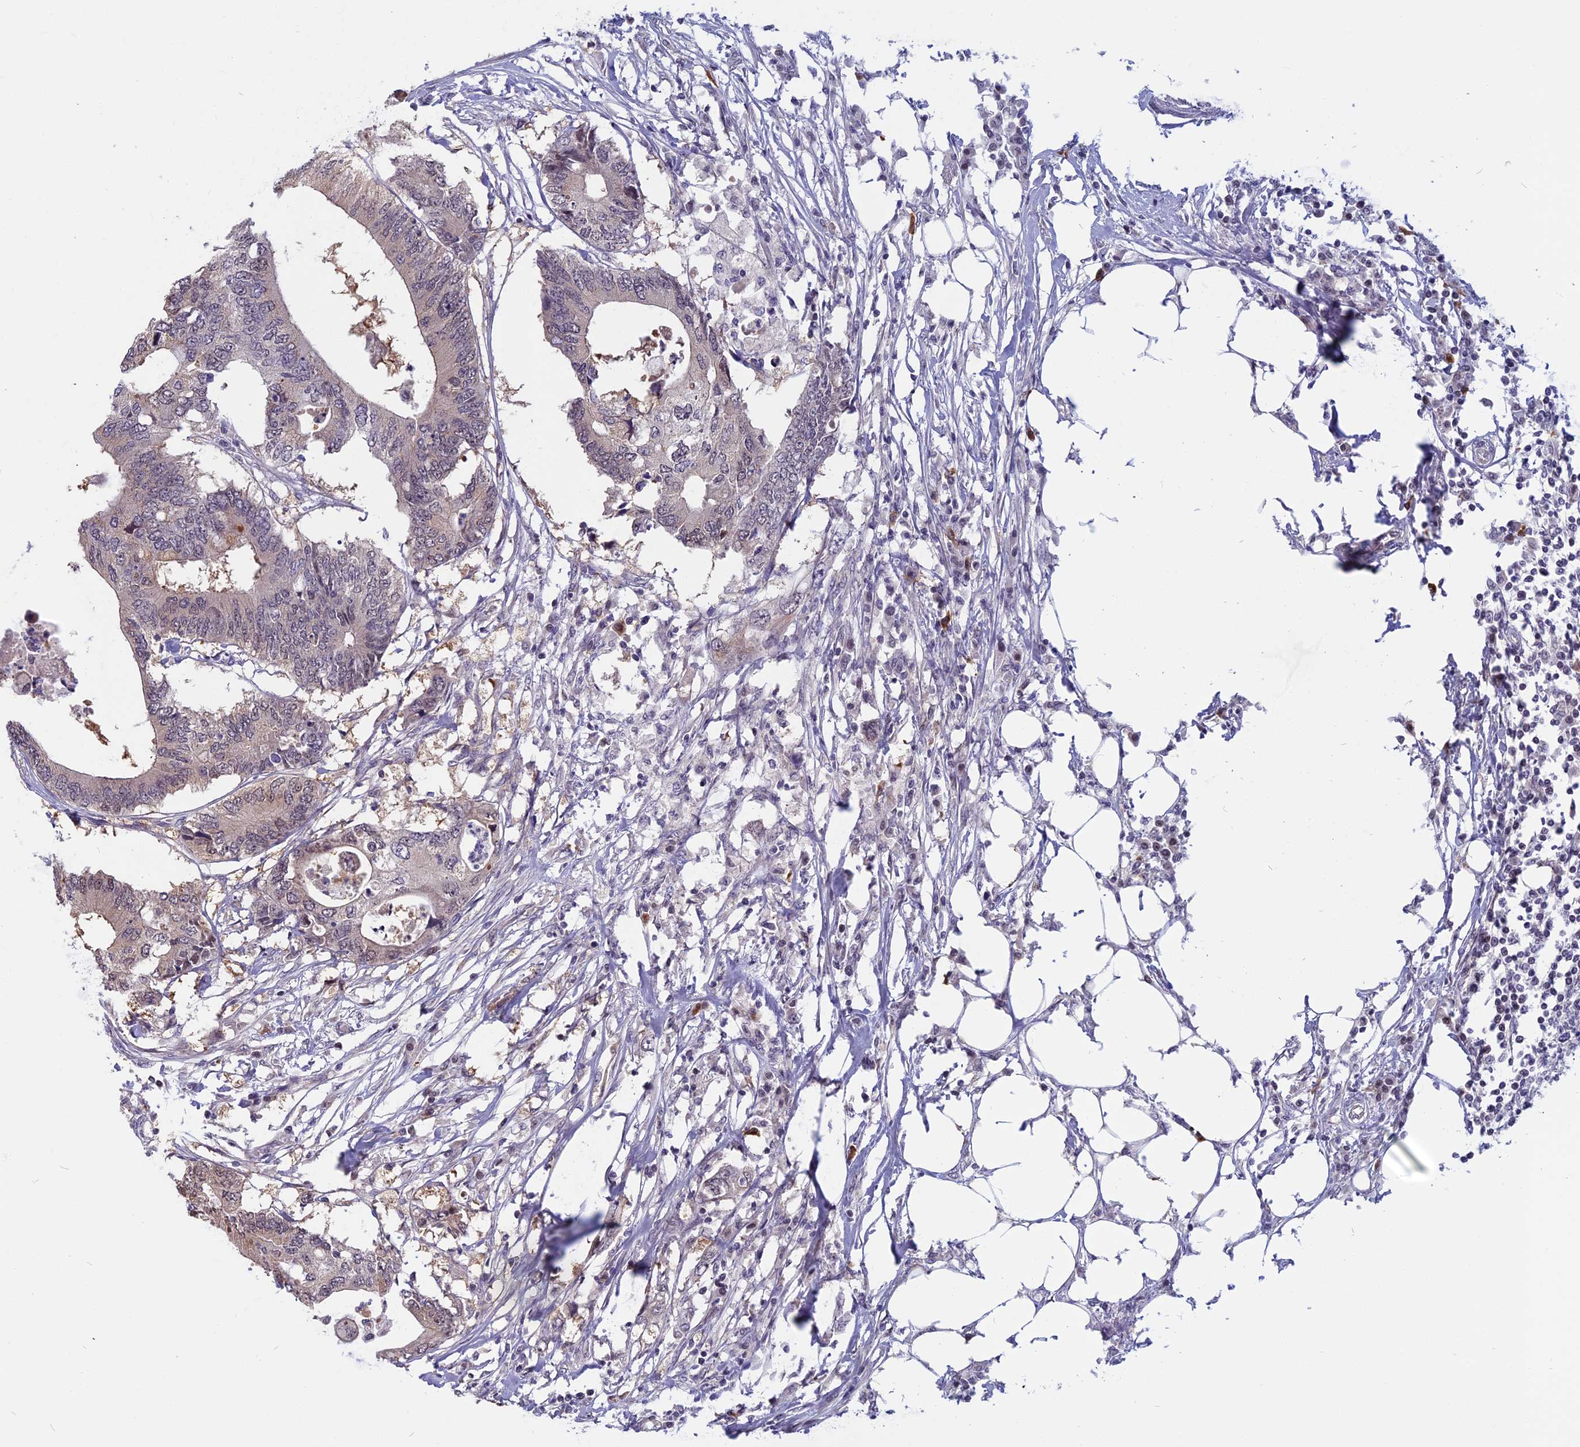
{"staining": {"intensity": "negative", "quantity": "none", "location": "none"}, "tissue": "colorectal cancer", "cell_type": "Tumor cells", "image_type": "cancer", "snomed": [{"axis": "morphology", "description": "Adenocarcinoma, NOS"}, {"axis": "topography", "description": "Colon"}], "caption": "Immunohistochemical staining of human adenocarcinoma (colorectal) demonstrates no significant positivity in tumor cells.", "gene": "CCDC113", "patient": {"sex": "male", "age": 71}}